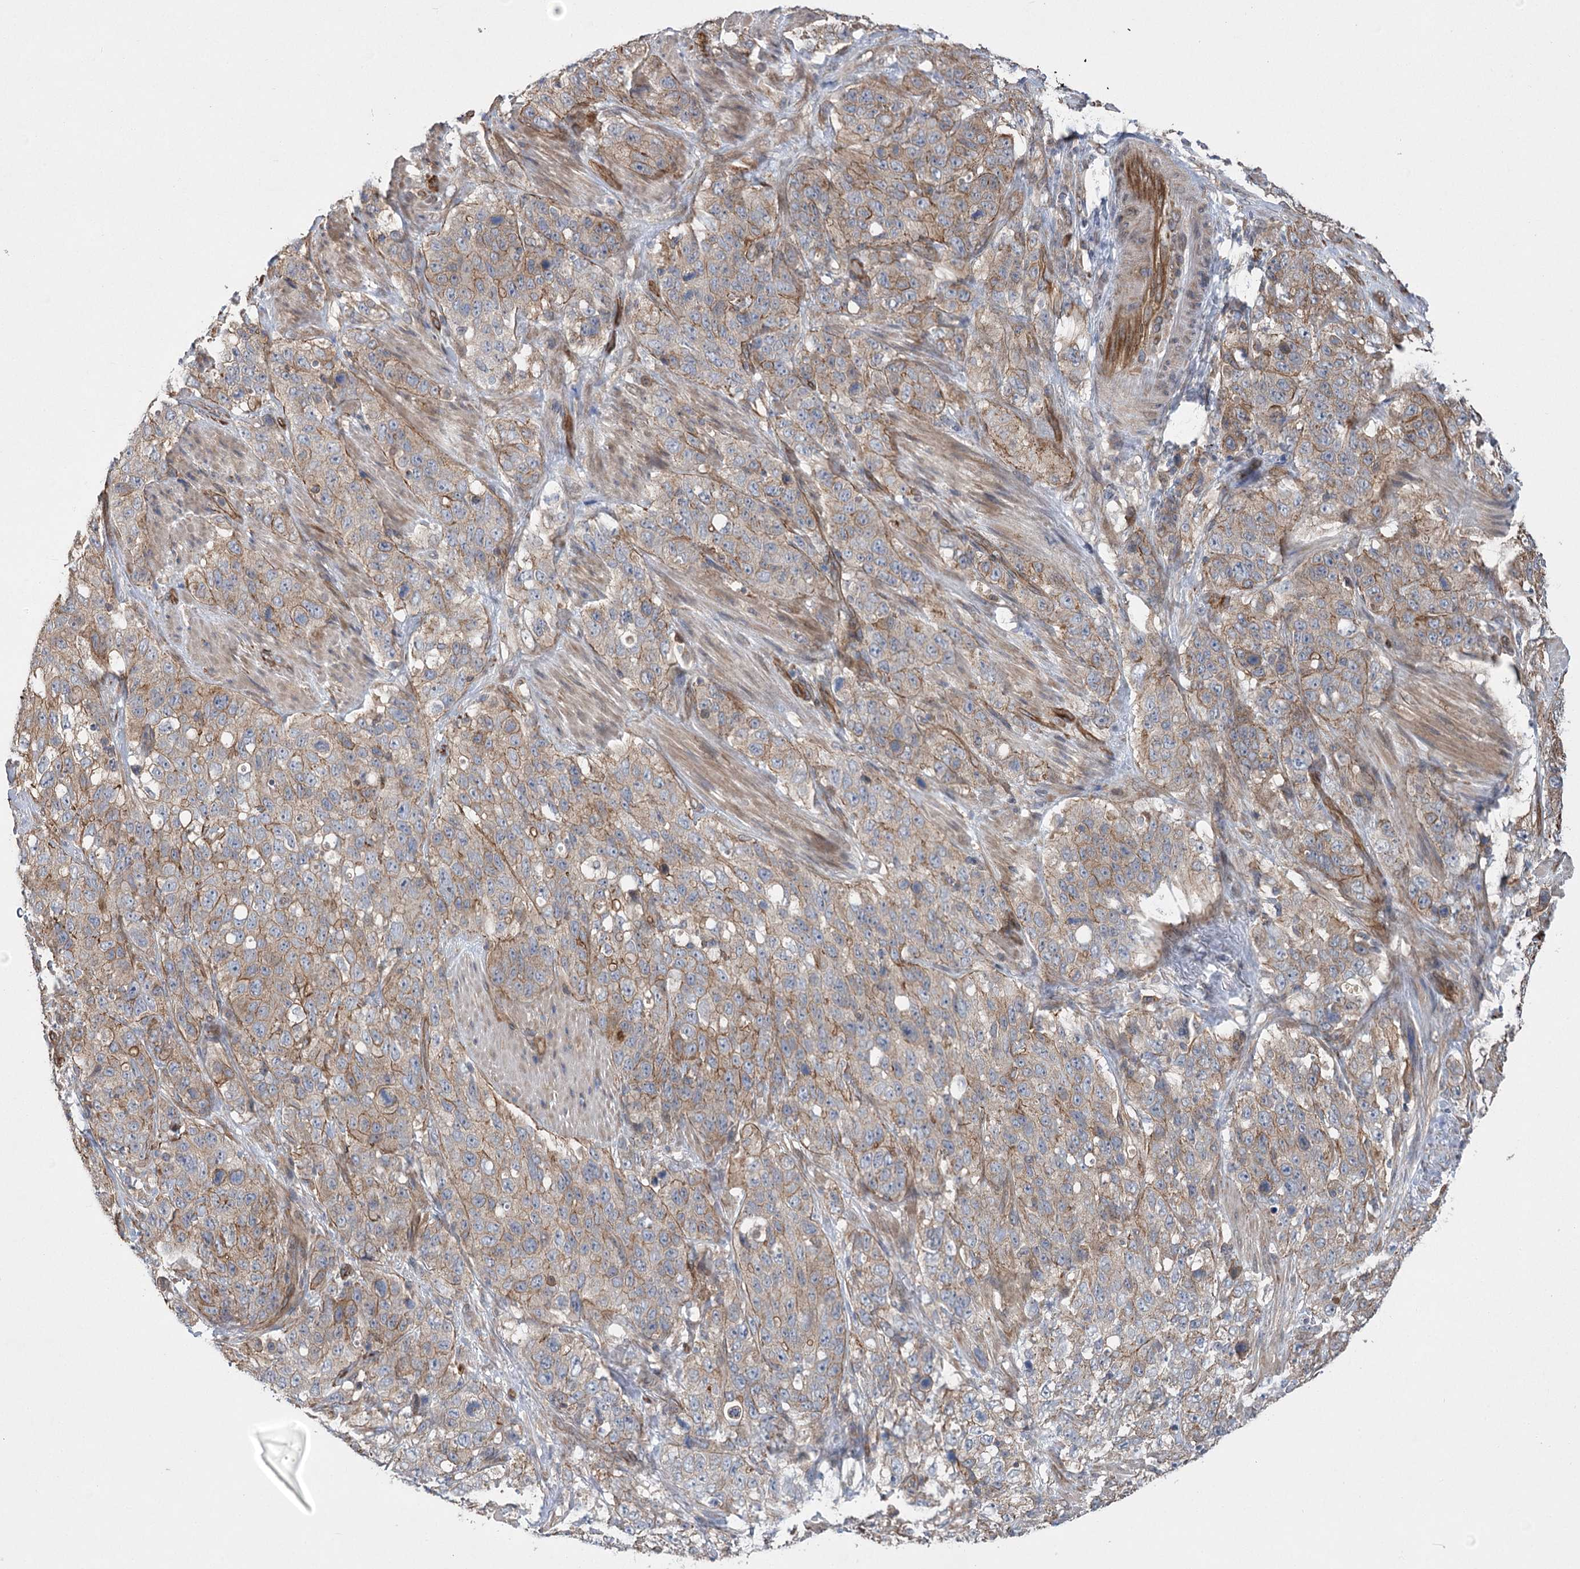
{"staining": {"intensity": "moderate", "quantity": "<25%", "location": "cytoplasmic/membranous"}, "tissue": "stomach cancer", "cell_type": "Tumor cells", "image_type": "cancer", "snomed": [{"axis": "morphology", "description": "Adenocarcinoma, NOS"}, {"axis": "topography", "description": "Stomach"}], "caption": "The histopathology image shows a brown stain indicating the presence of a protein in the cytoplasmic/membranous of tumor cells in adenocarcinoma (stomach).", "gene": "RWDD4", "patient": {"sex": "male", "age": 48}}